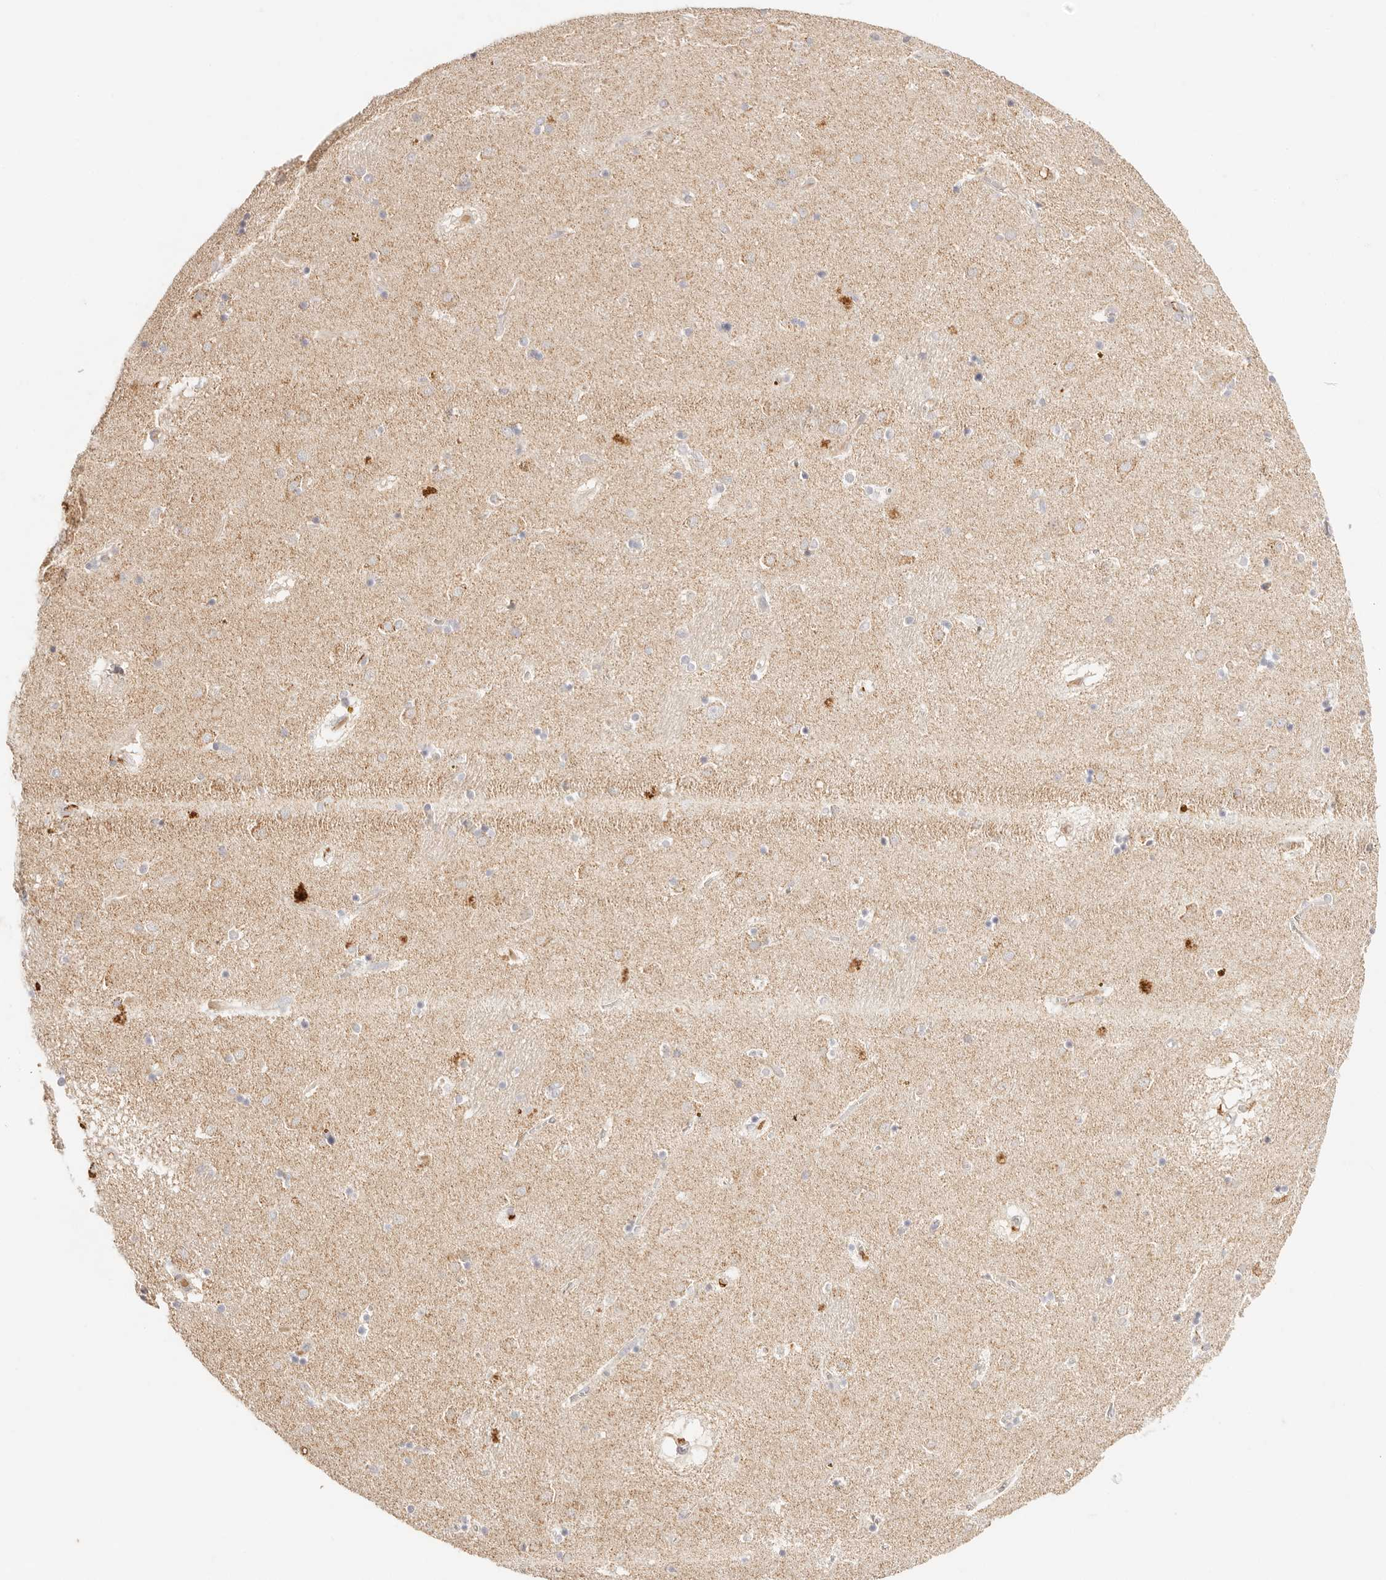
{"staining": {"intensity": "negative", "quantity": "none", "location": "none"}, "tissue": "caudate", "cell_type": "Glial cells", "image_type": "normal", "snomed": [{"axis": "morphology", "description": "Normal tissue, NOS"}, {"axis": "topography", "description": "Lateral ventricle wall"}], "caption": "Micrograph shows no protein staining in glial cells of normal caudate. The staining is performed using DAB brown chromogen with nuclei counter-stained in using hematoxylin.", "gene": "HK2", "patient": {"sex": "male", "age": 70}}